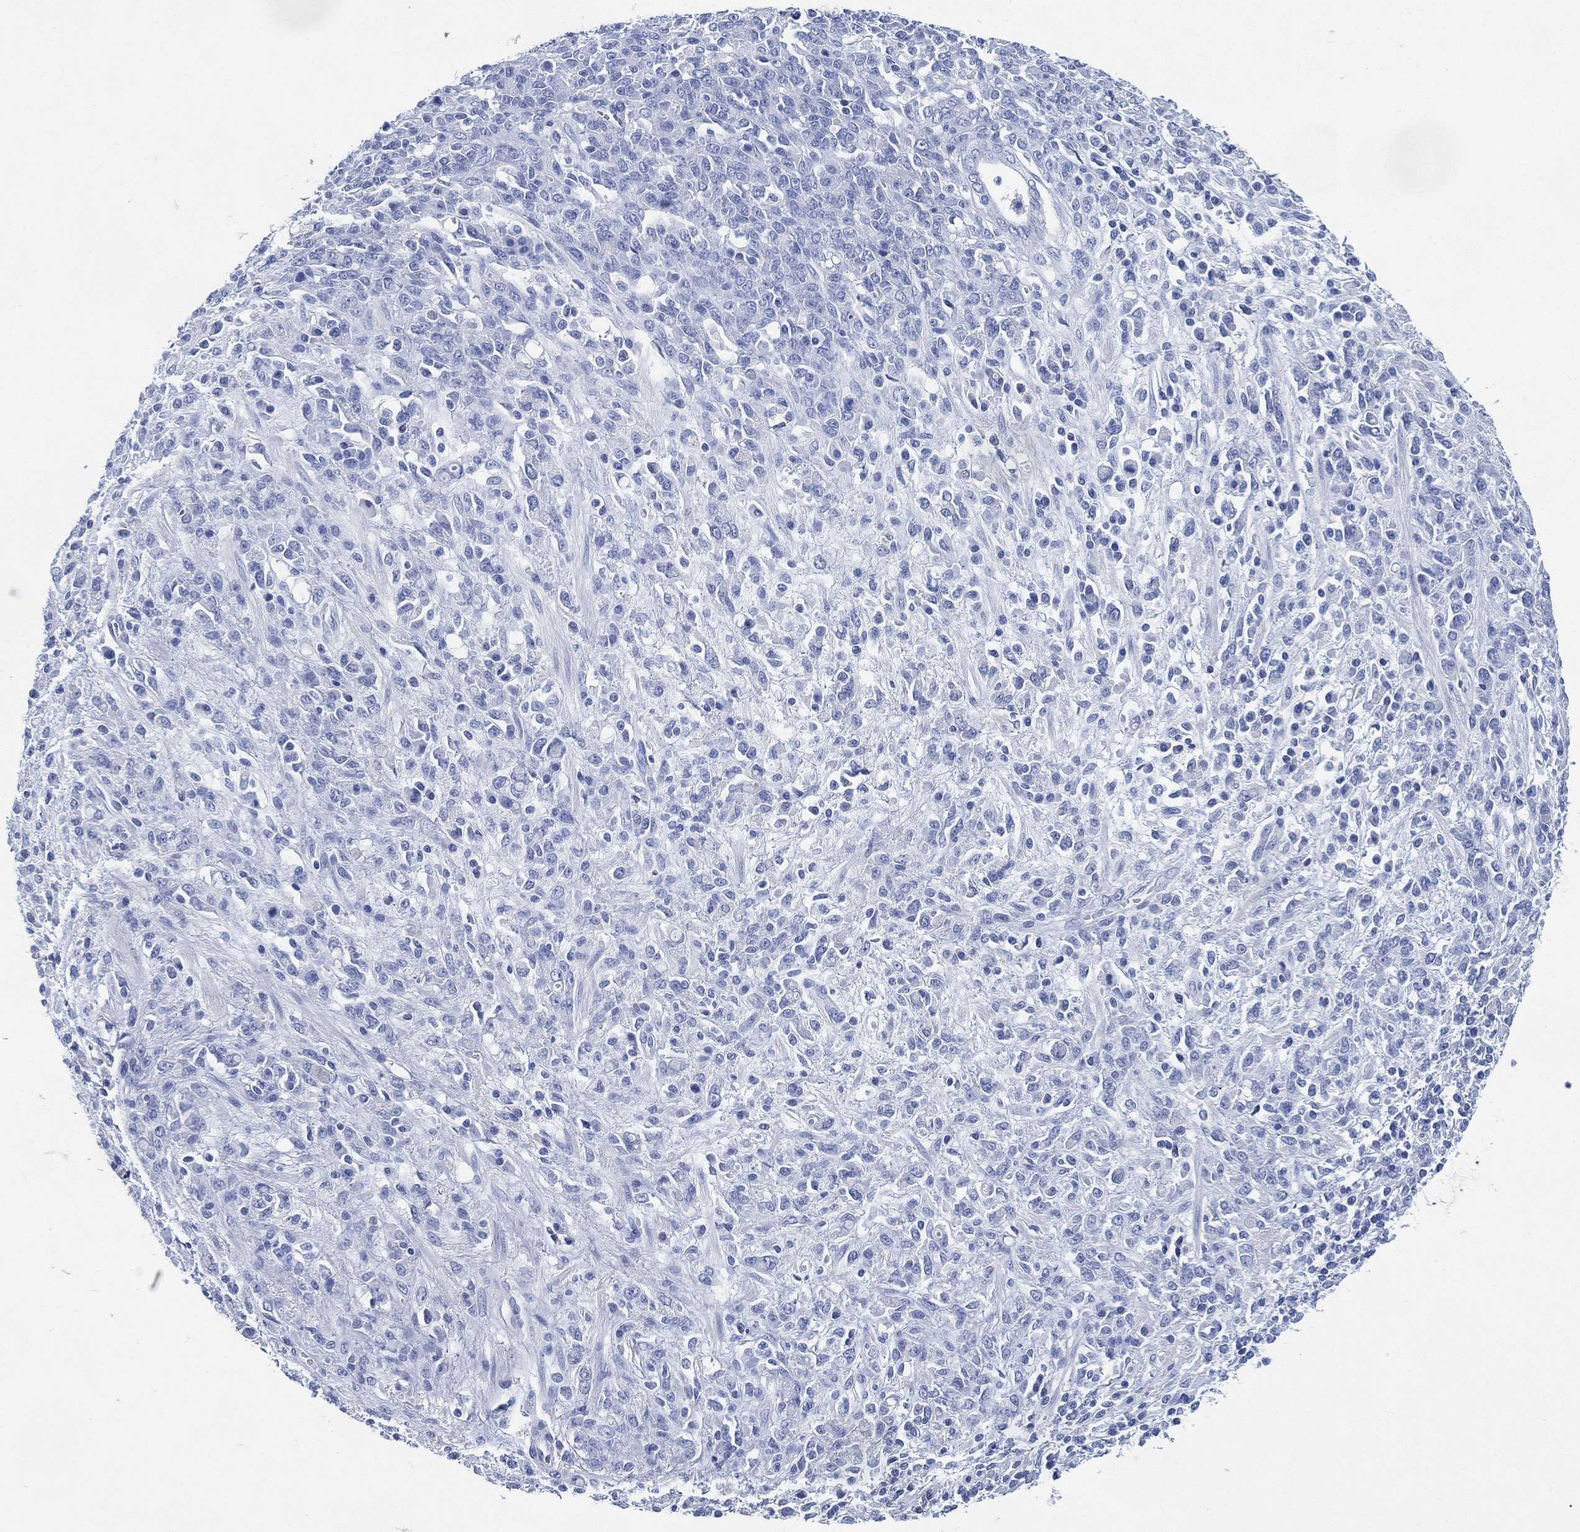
{"staining": {"intensity": "negative", "quantity": "none", "location": "none"}, "tissue": "stomach cancer", "cell_type": "Tumor cells", "image_type": "cancer", "snomed": [{"axis": "morphology", "description": "Adenocarcinoma, NOS"}, {"axis": "topography", "description": "Stomach"}], "caption": "This is a image of IHC staining of stomach cancer (adenocarcinoma), which shows no positivity in tumor cells.", "gene": "SIGLECL1", "patient": {"sex": "female", "age": 57}}